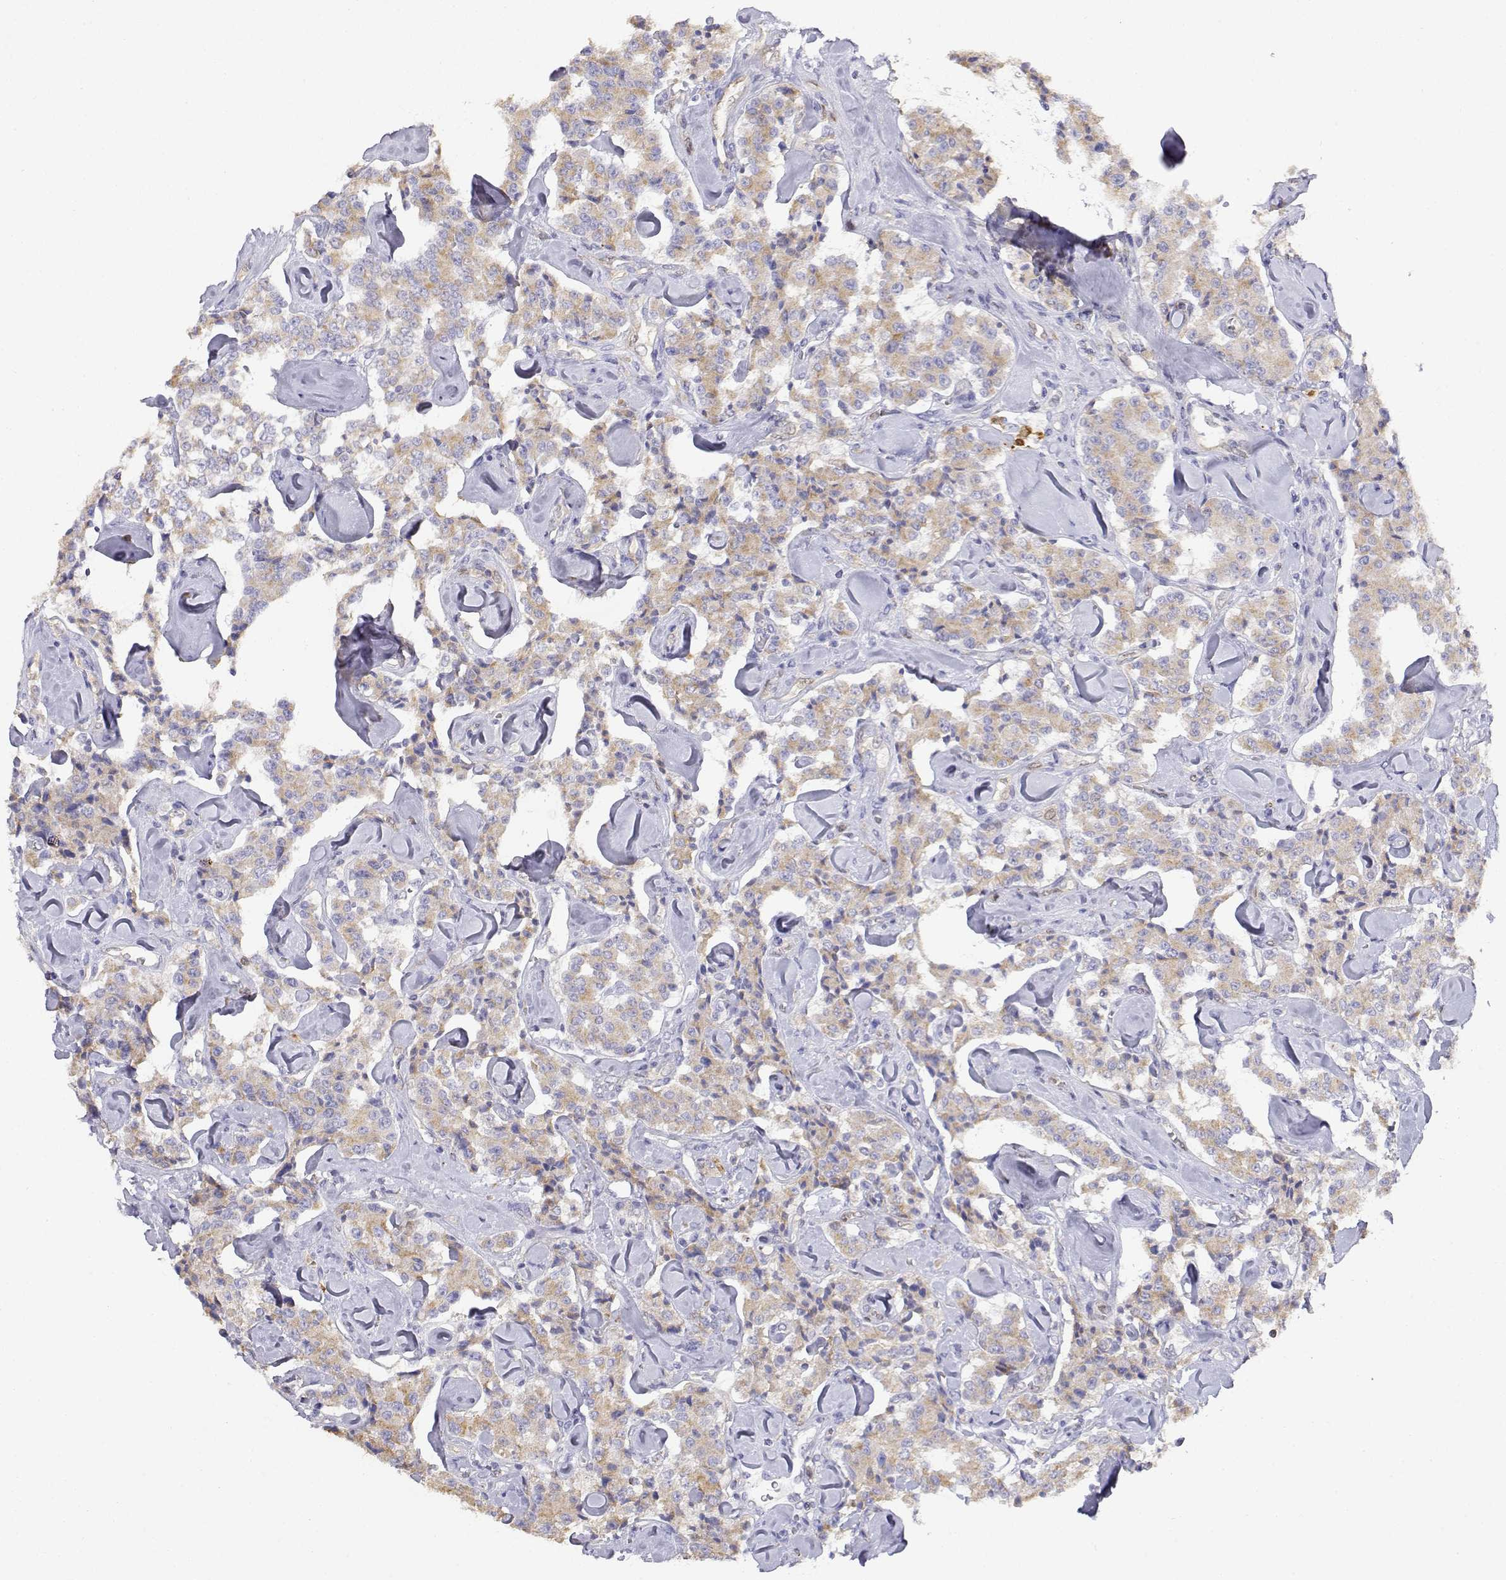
{"staining": {"intensity": "weak", "quantity": ">75%", "location": "cytoplasmic/membranous"}, "tissue": "carcinoid", "cell_type": "Tumor cells", "image_type": "cancer", "snomed": [{"axis": "morphology", "description": "Carcinoid, malignant, NOS"}, {"axis": "topography", "description": "Pancreas"}], "caption": "Human carcinoid stained for a protein (brown) reveals weak cytoplasmic/membranous positive positivity in about >75% of tumor cells.", "gene": "ADA", "patient": {"sex": "male", "age": 41}}